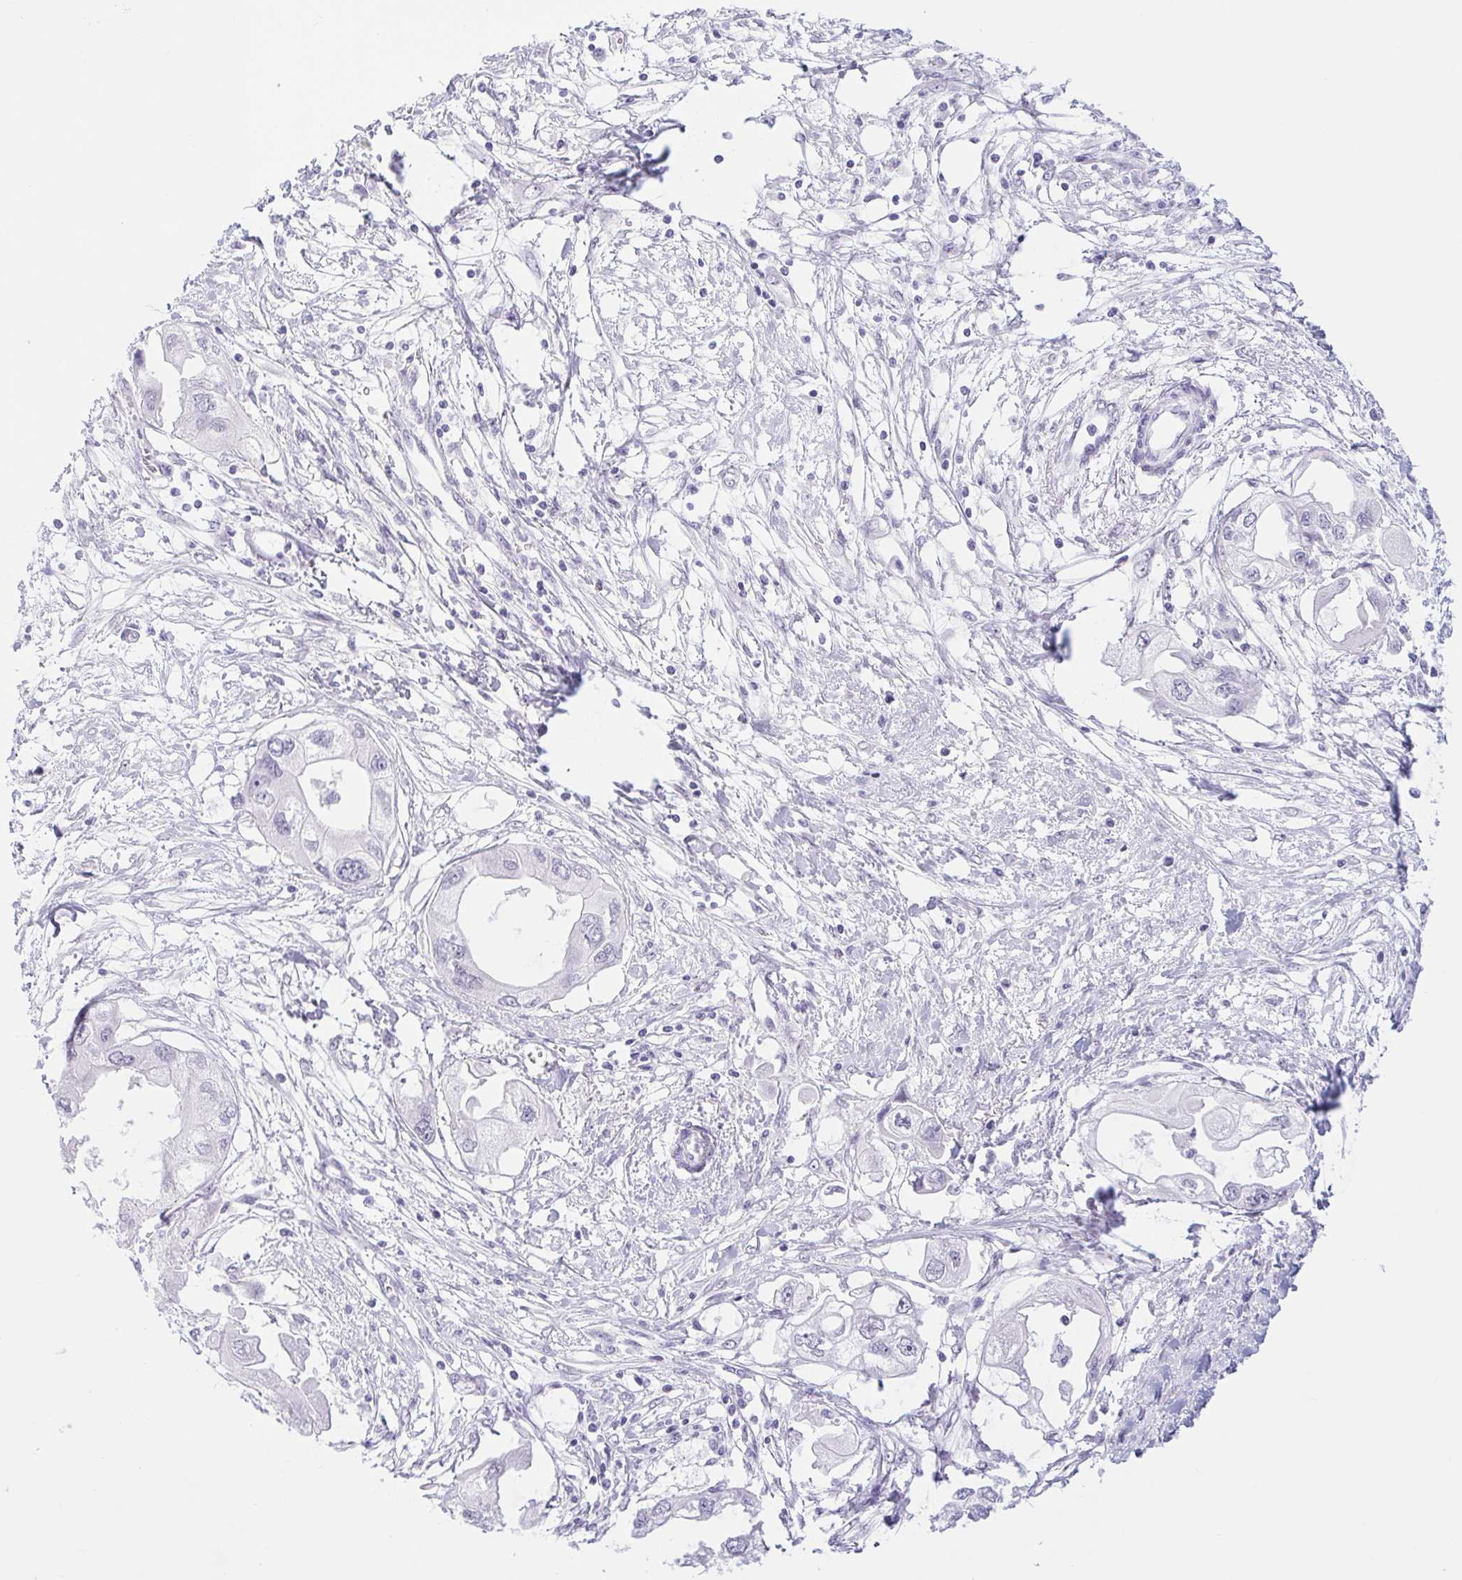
{"staining": {"intensity": "negative", "quantity": "none", "location": "none"}, "tissue": "endometrial cancer", "cell_type": "Tumor cells", "image_type": "cancer", "snomed": [{"axis": "morphology", "description": "Adenocarcinoma, NOS"}, {"axis": "morphology", "description": "Adenocarcinoma, metastatic, NOS"}, {"axis": "topography", "description": "Adipose tissue"}, {"axis": "topography", "description": "Endometrium"}], "caption": "Human adenocarcinoma (endometrial) stained for a protein using immunohistochemistry demonstrates no staining in tumor cells.", "gene": "CAND1", "patient": {"sex": "female", "age": 67}}